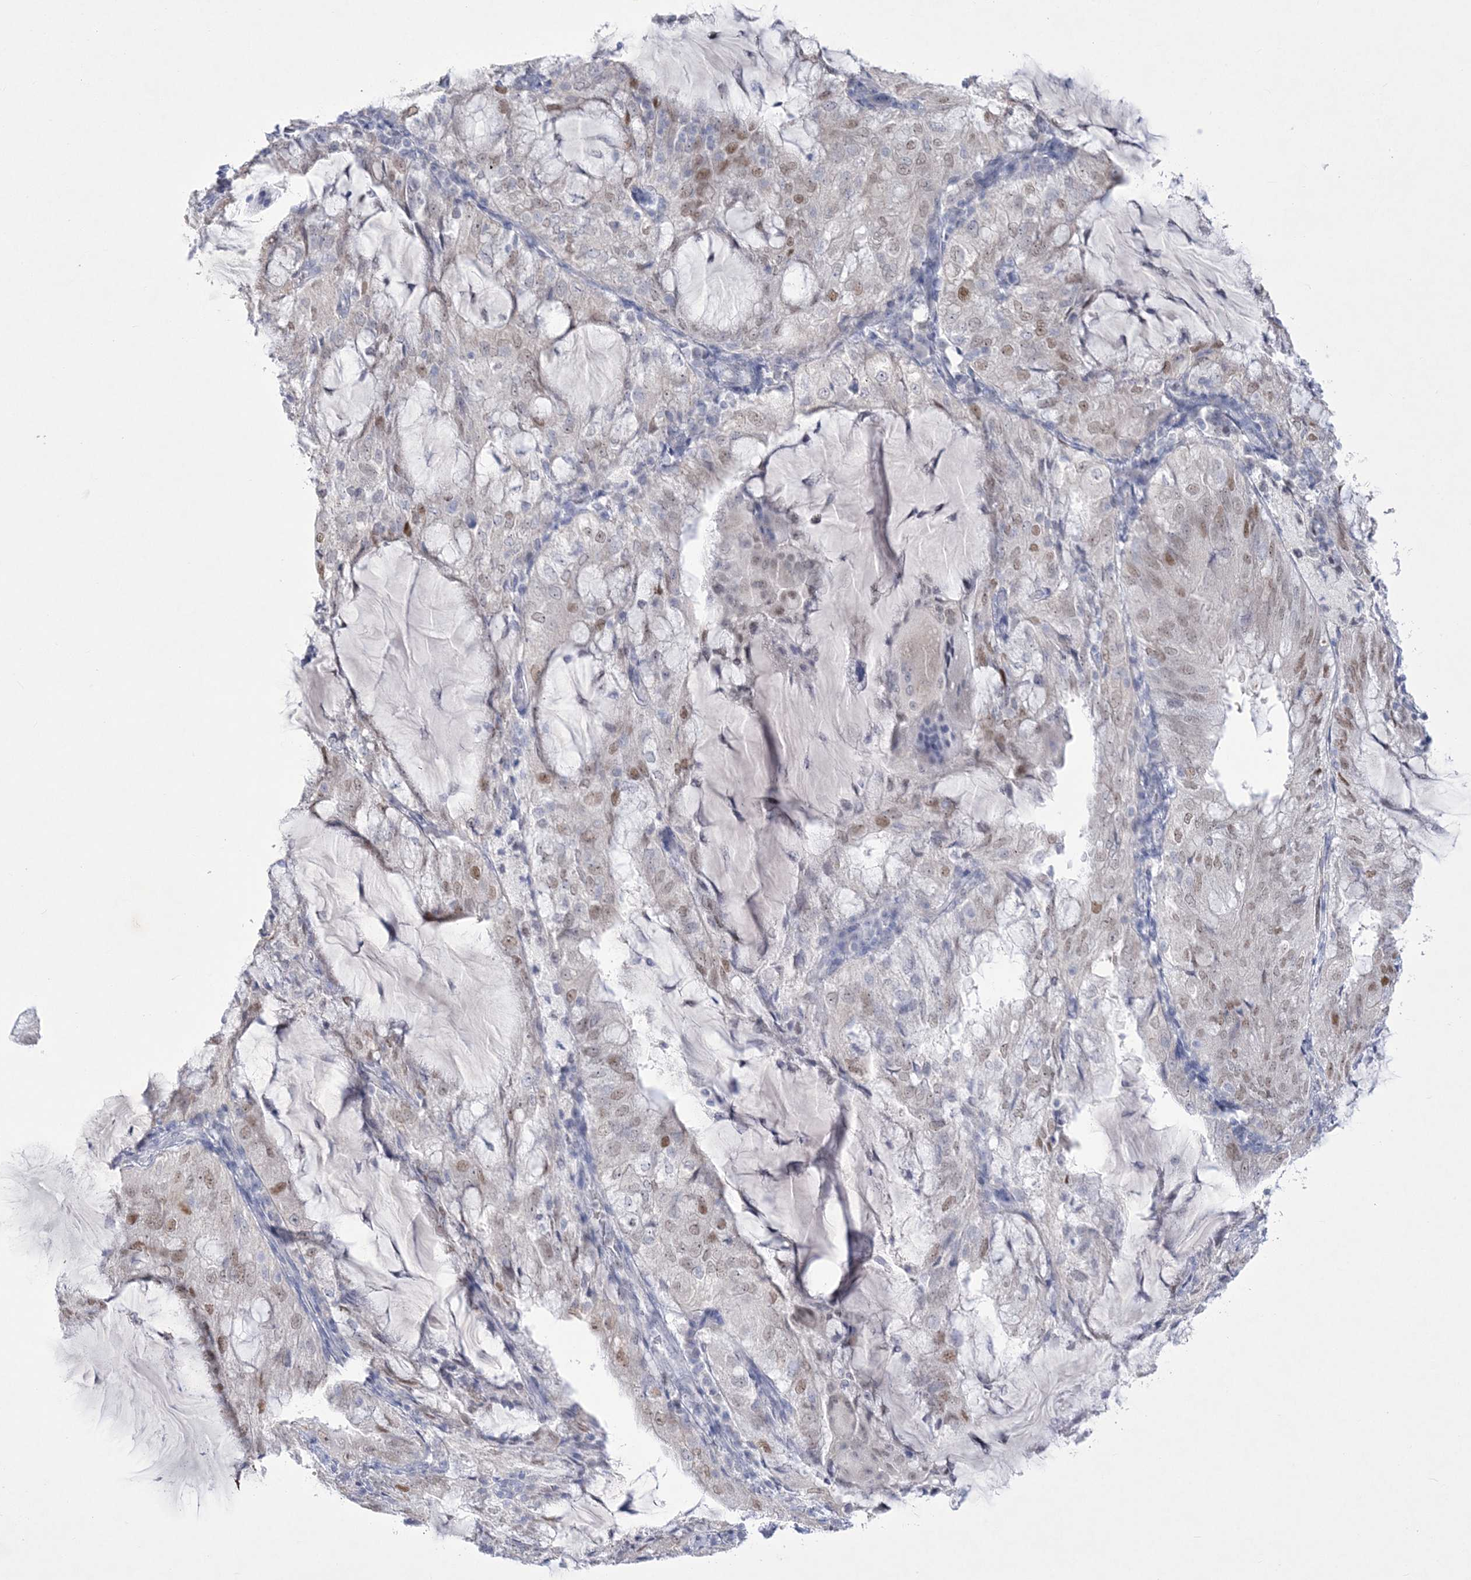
{"staining": {"intensity": "moderate", "quantity": "25%-75%", "location": "nuclear"}, "tissue": "endometrial cancer", "cell_type": "Tumor cells", "image_type": "cancer", "snomed": [{"axis": "morphology", "description": "Adenocarcinoma, NOS"}, {"axis": "topography", "description": "Endometrium"}], "caption": "Tumor cells exhibit medium levels of moderate nuclear positivity in about 25%-75% of cells in human endometrial adenocarcinoma. Using DAB (3,3'-diaminobenzidine) (brown) and hematoxylin (blue) stains, captured at high magnification using brightfield microscopy.", "gene": "WDR27", "patient": {"sex": "female", "age": 81}}